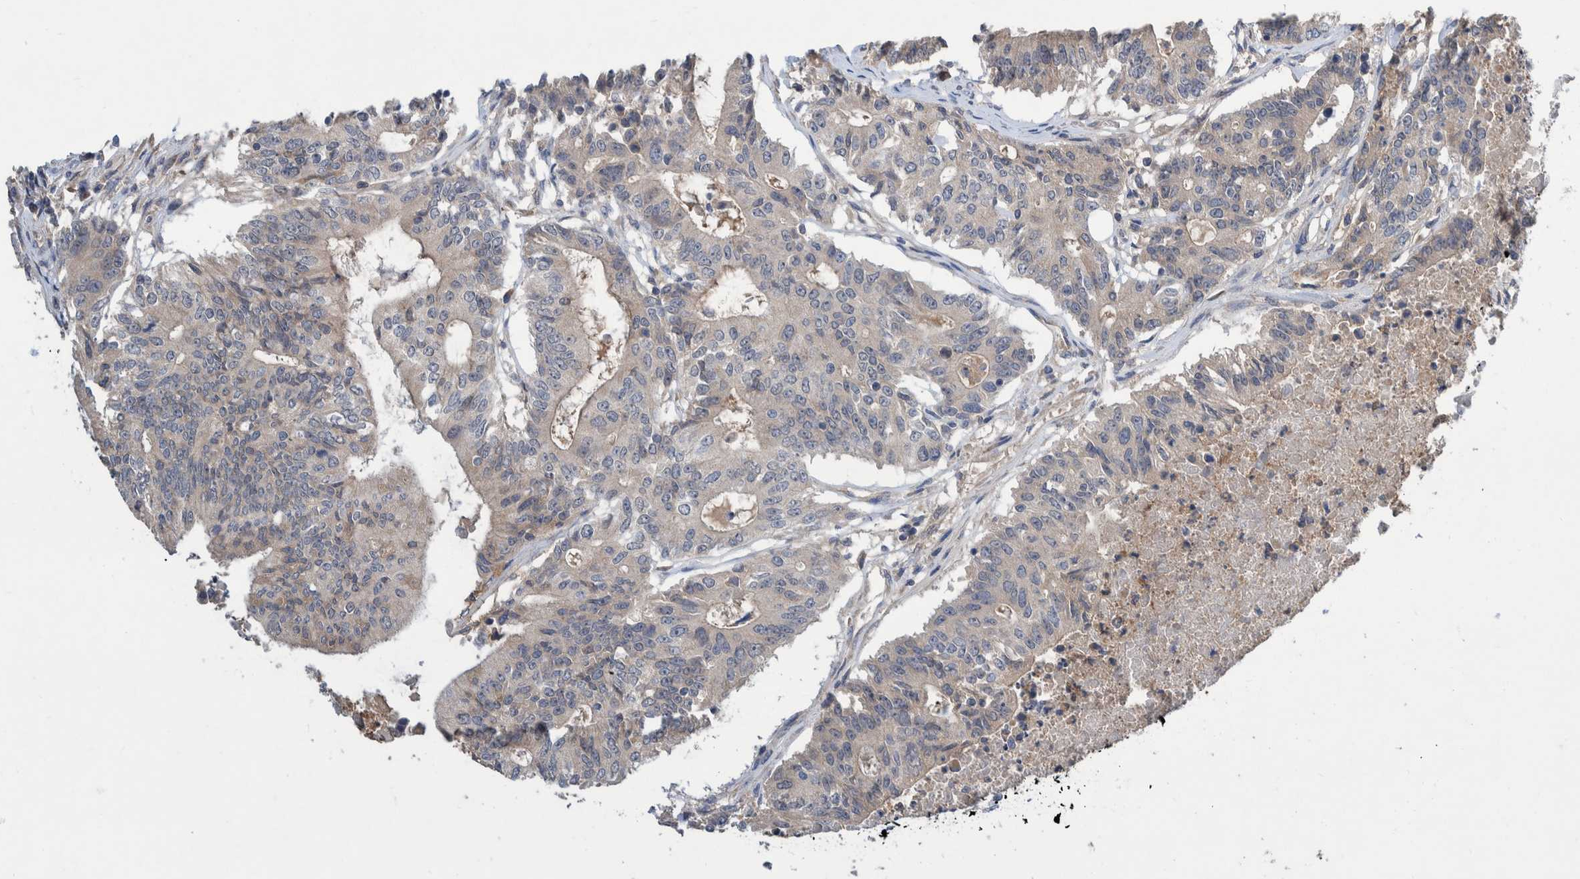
{"staining": {"intensity": "negative", "quantity": "none", "location": "none"}, "tissue": "colorectal cancer", "cell_type": "Tumor cells", "image_type": "cancer", "snomed": [{"axis": "morphology", "description": "Adenocarcinoma, NOS"}, {"axis": "topography", "description": "Colon"}], "caption": "This is a histopathology image of IHC staining of colorectal cancer (adenocarcinoma), which shows no positivity in tumor cells. The staining was performed using DAB to visualize the protein expression in brown, while the nuclei were stained in blue with hematoxylin (Magnification: 20x).", "gene": "PLPBP", "patient": {"sex": "female", "age": 77}}